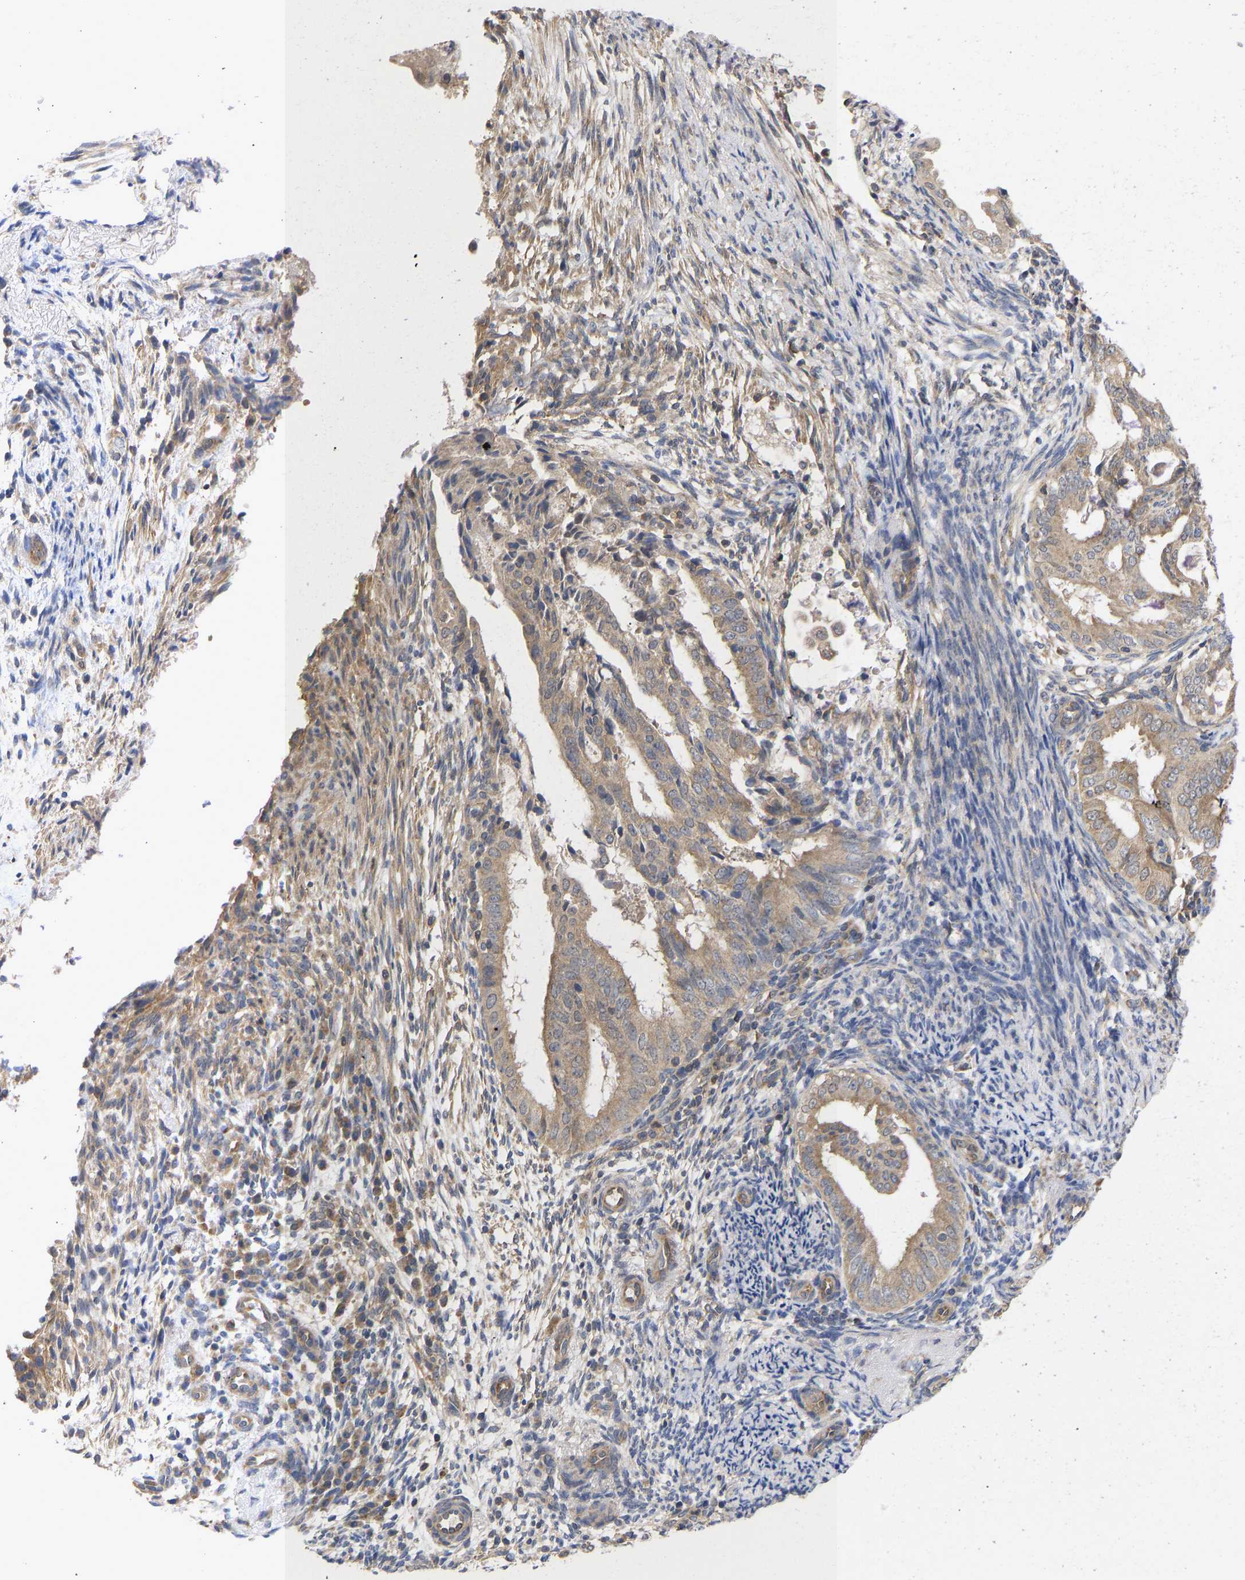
{"staining": {"intensity": "moderate", "quantity": ">75%", "location": "cytoplasmic/membranous"}, "tissue": "endometrial cancer", "cell_type": "Tumor cells", "image_type": "cancer", "snomed": [{"axis": "morphology", "description": "Adenocarcinoma, NOS"}, {"axis": "topography", "description": "Endometrium"}], "caption": "DAB (3,3'-diaminobenzidine) immunohistochemical staining of endometrial cancer (adenocarcinoma) shows moderate cytoplasmic/membranous protein expression in approximately >75% of tumor cells.", "gene": "MAP2K3", "patient": {"sex": "female", "age": 58}}